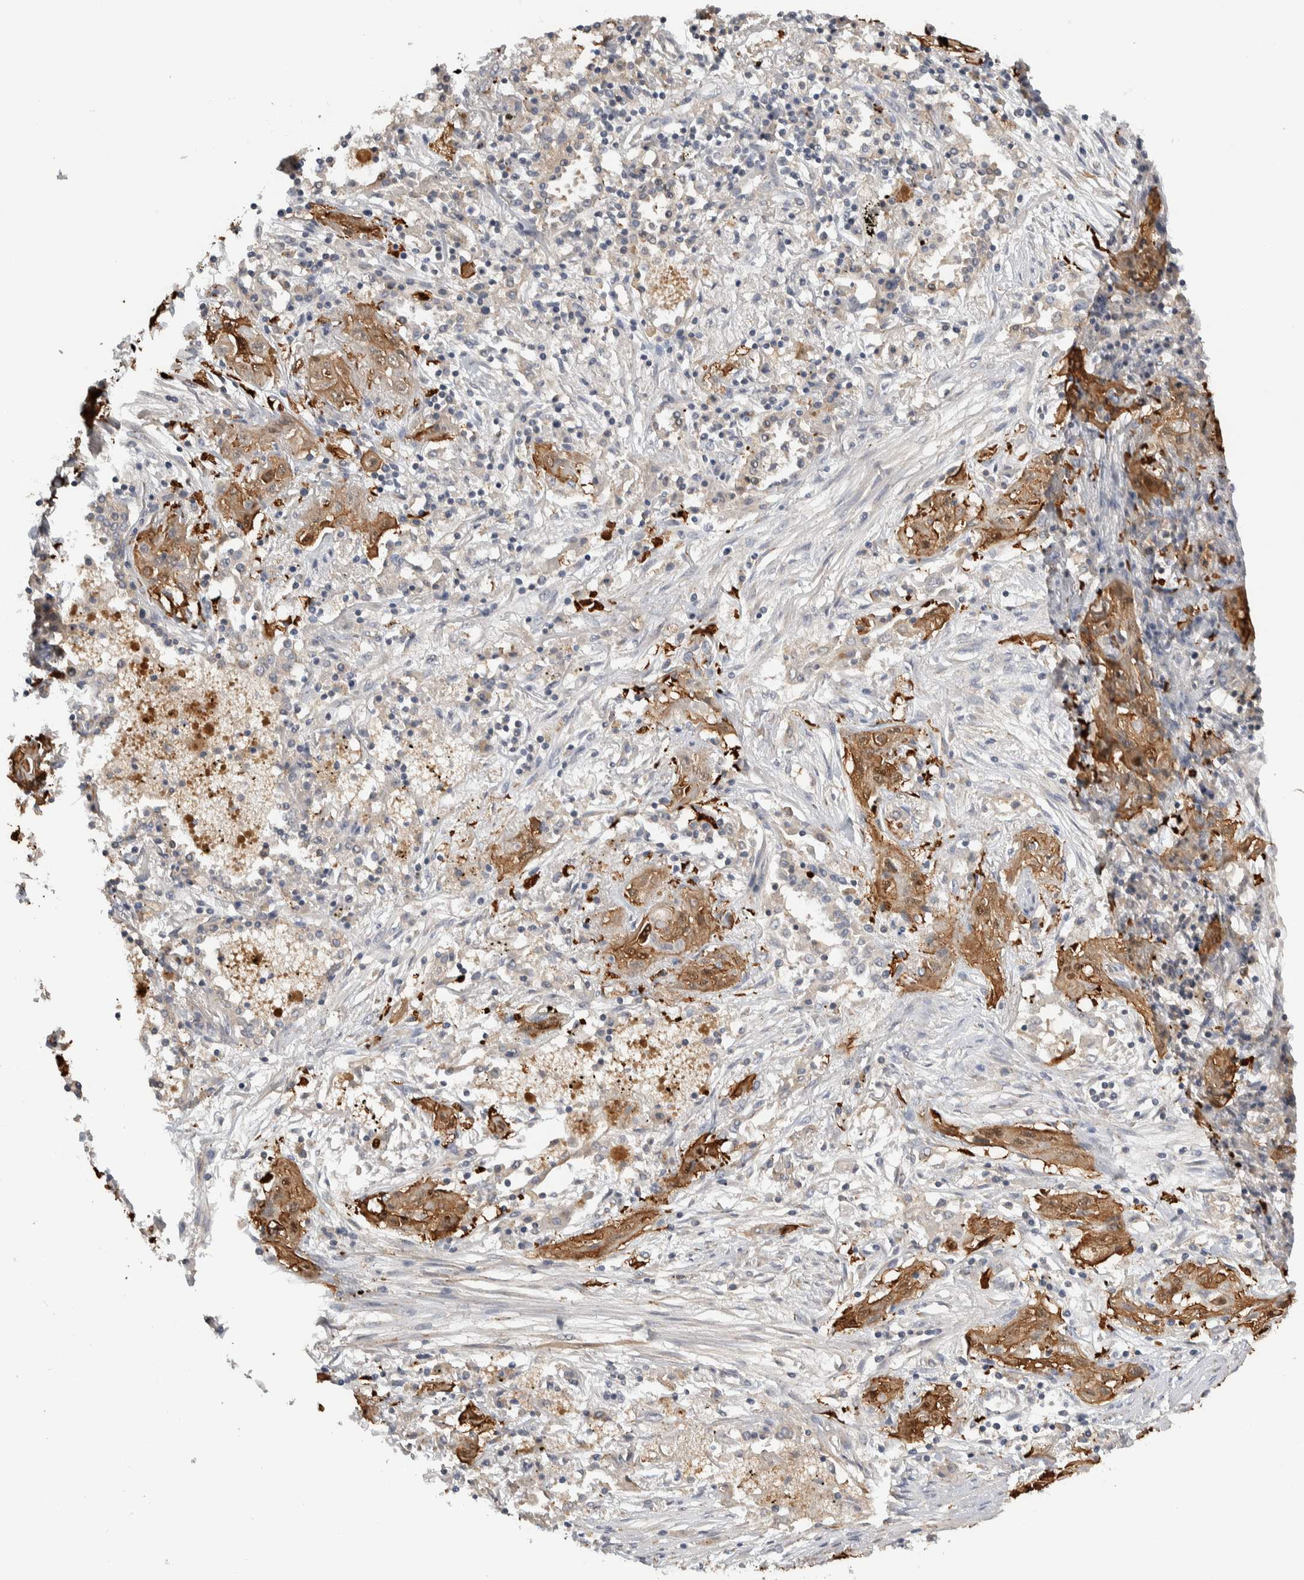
{"staining": {"intensity": "moderate", "quantity": ">75%", "location": "cytoplasmic/membranous"}, "tissue": "lung cancer", "cell_type": "Tumor cells", "image_type": "cancer", "snomed": [{"axis": "morphology", "description": "Squamous cell carcinoma, NOS"}, {"axis": "topography", "description": "Lung"}], "caption": "Tumor cells display medium levels of moderate cytoplasmic/membranous positivity in approximately >75% of cells in human squamous cell carcinoma (lung).", "gene": "EIF3H", "patient": {"sex": "female", "age": 47}}